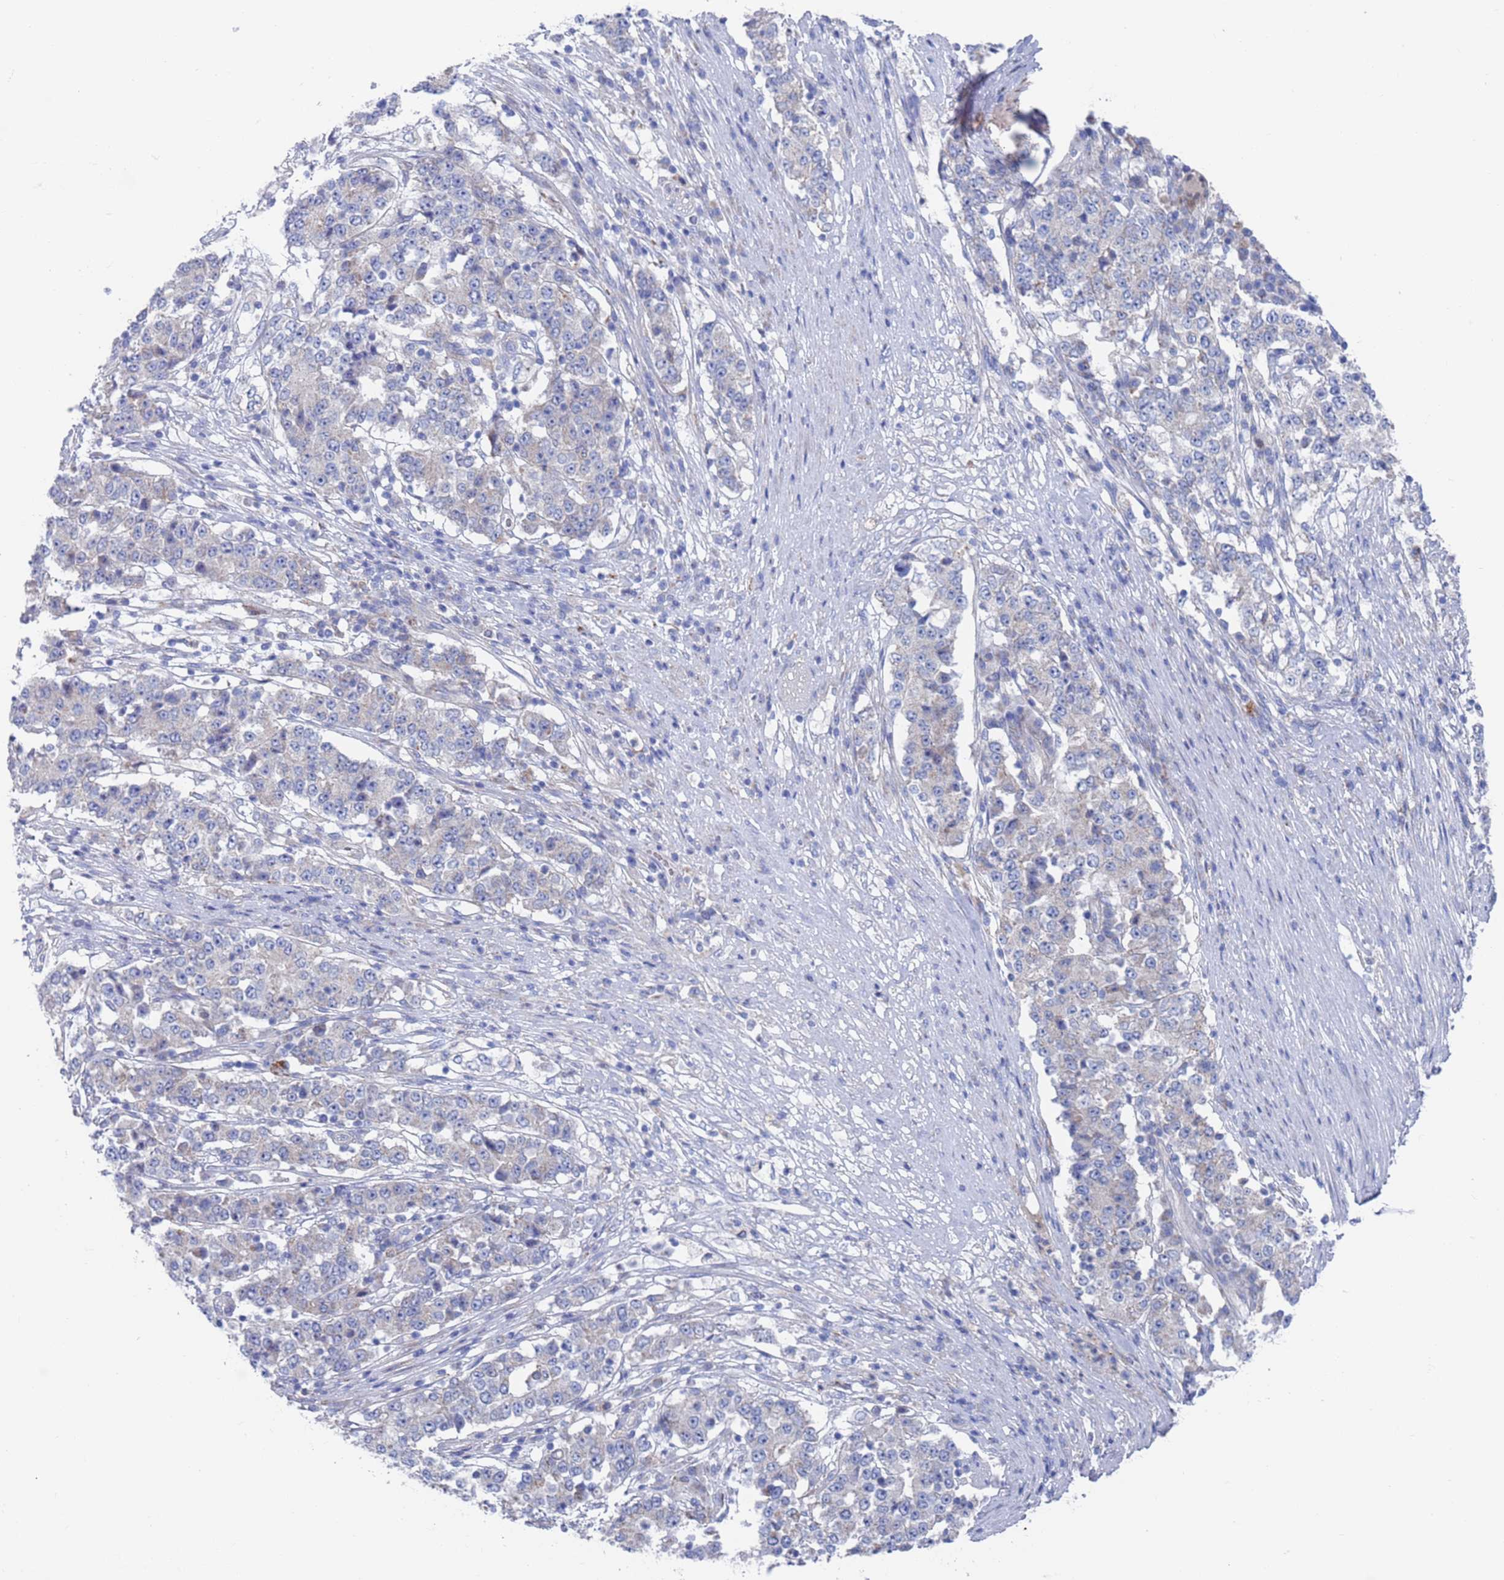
{"staining": {"intensity": "negative", "quantity": "none", "location": "none"}, "tissue": "stomach cancer", "cell_type": "Tumor cells", "image_type": "cancer", "snomed": [{"axis": "morphology", "description": "Adenocarcinoma, NOS"}, {"axis": "topography", "description": "Stomach"}], "caption": "This is an IHC micrograph of adenocarcinoma (stomach). There is no expression in tumor cells.", "gene": "CHCHD6", "patient": {"sex": "male", "age": 59}}